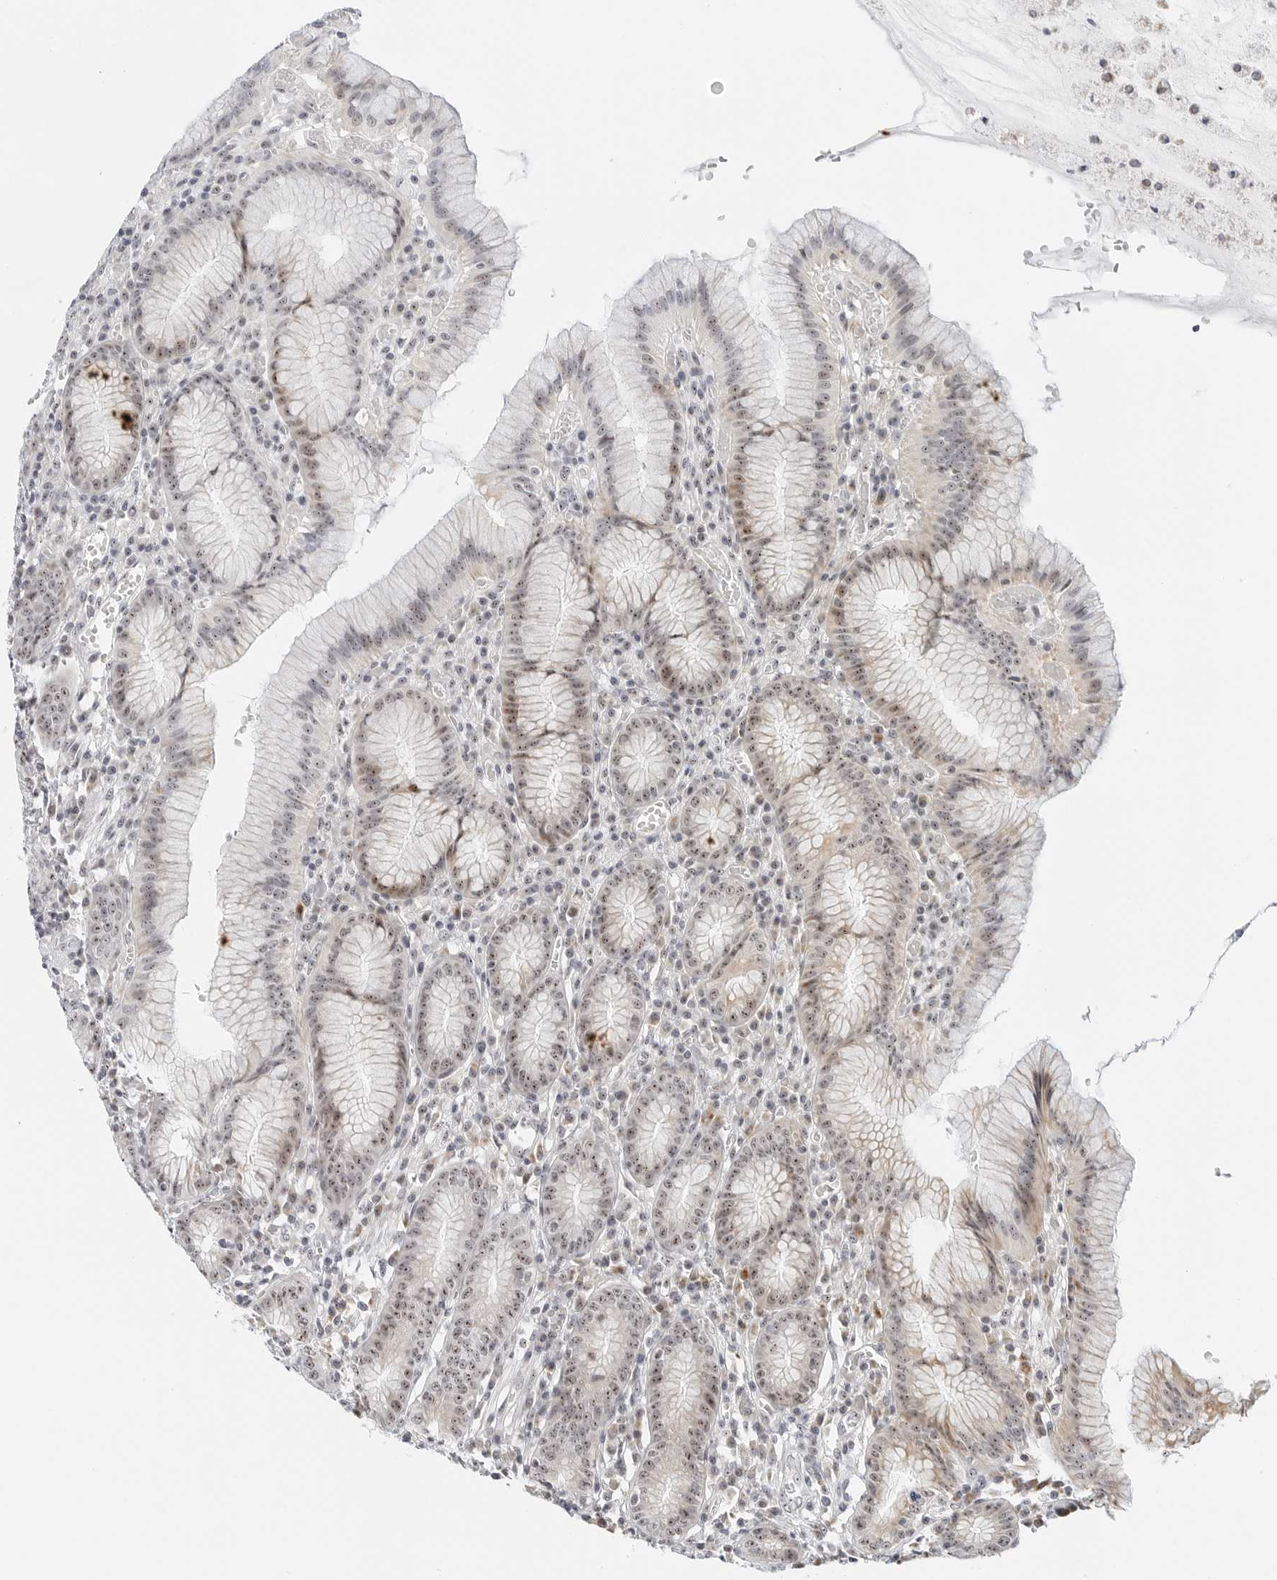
{"staining": {"intensity": "moderate", "quantity": "25%-75%", "location": "cytoplasmic/membranous,nuclear"}, "tissue": "stomach", "cell_type": "Glandular cells", "image_type": "normal", "snomed": [{"axis": "morphology", "description": "Normal tissue, NOS"}, {"axis": "topography", "description": "Stomach"}], "caption": "Moderate cytoplasmic/membranous,nuclear expression for a protein is appreciated in approximately 25%-75% of glandular cells of benign stomach using IHC.", "gene": "RIMKLA", "patient": {"sex": "male", "age": 55}}